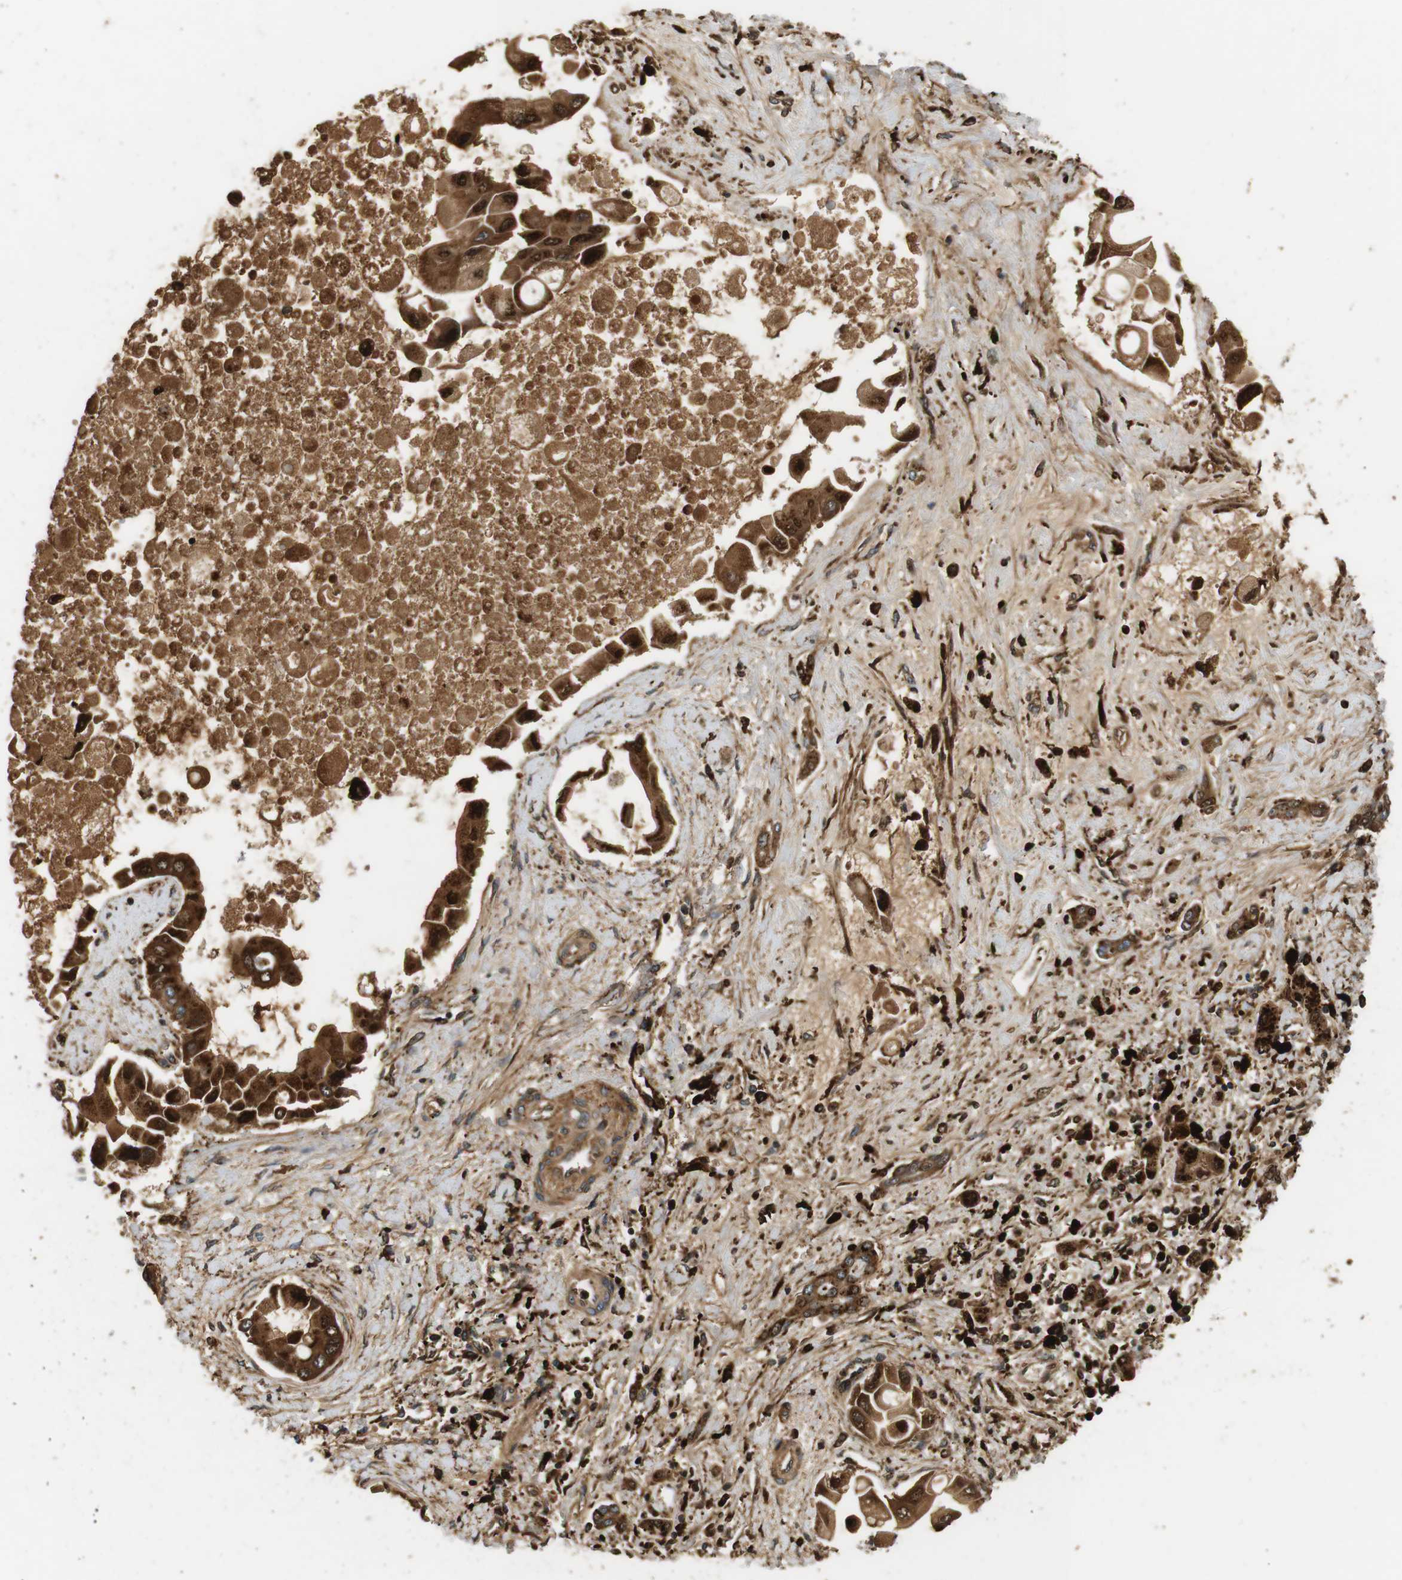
{"staining": {"intensity": "strong", "quantity": ">75%", "location": "cytoplasmic/membranous,nuclear"}, "tissue": "liver cancer", "cell_type": "Tumor cells", "image_type": "cancer", "snomed": [{"axis": "morphology", "description": "Cholangiocarcinoma"}, {"axis": "topography", "description": "Liver"}], "caption": "A brown stain highlights strong cytoplasmic/membranous and nuclear expression of a protein in liver cholangiocarcinoma tumor cells. The staining is performed using DAB (3,3'-diaminobenzidine) brown chromogen to label protein expression. The nuclei are counter-stained blue using hematoxylin.", "gene": "TXNRD1", "patient": {"sex": "male", "age": 50}}